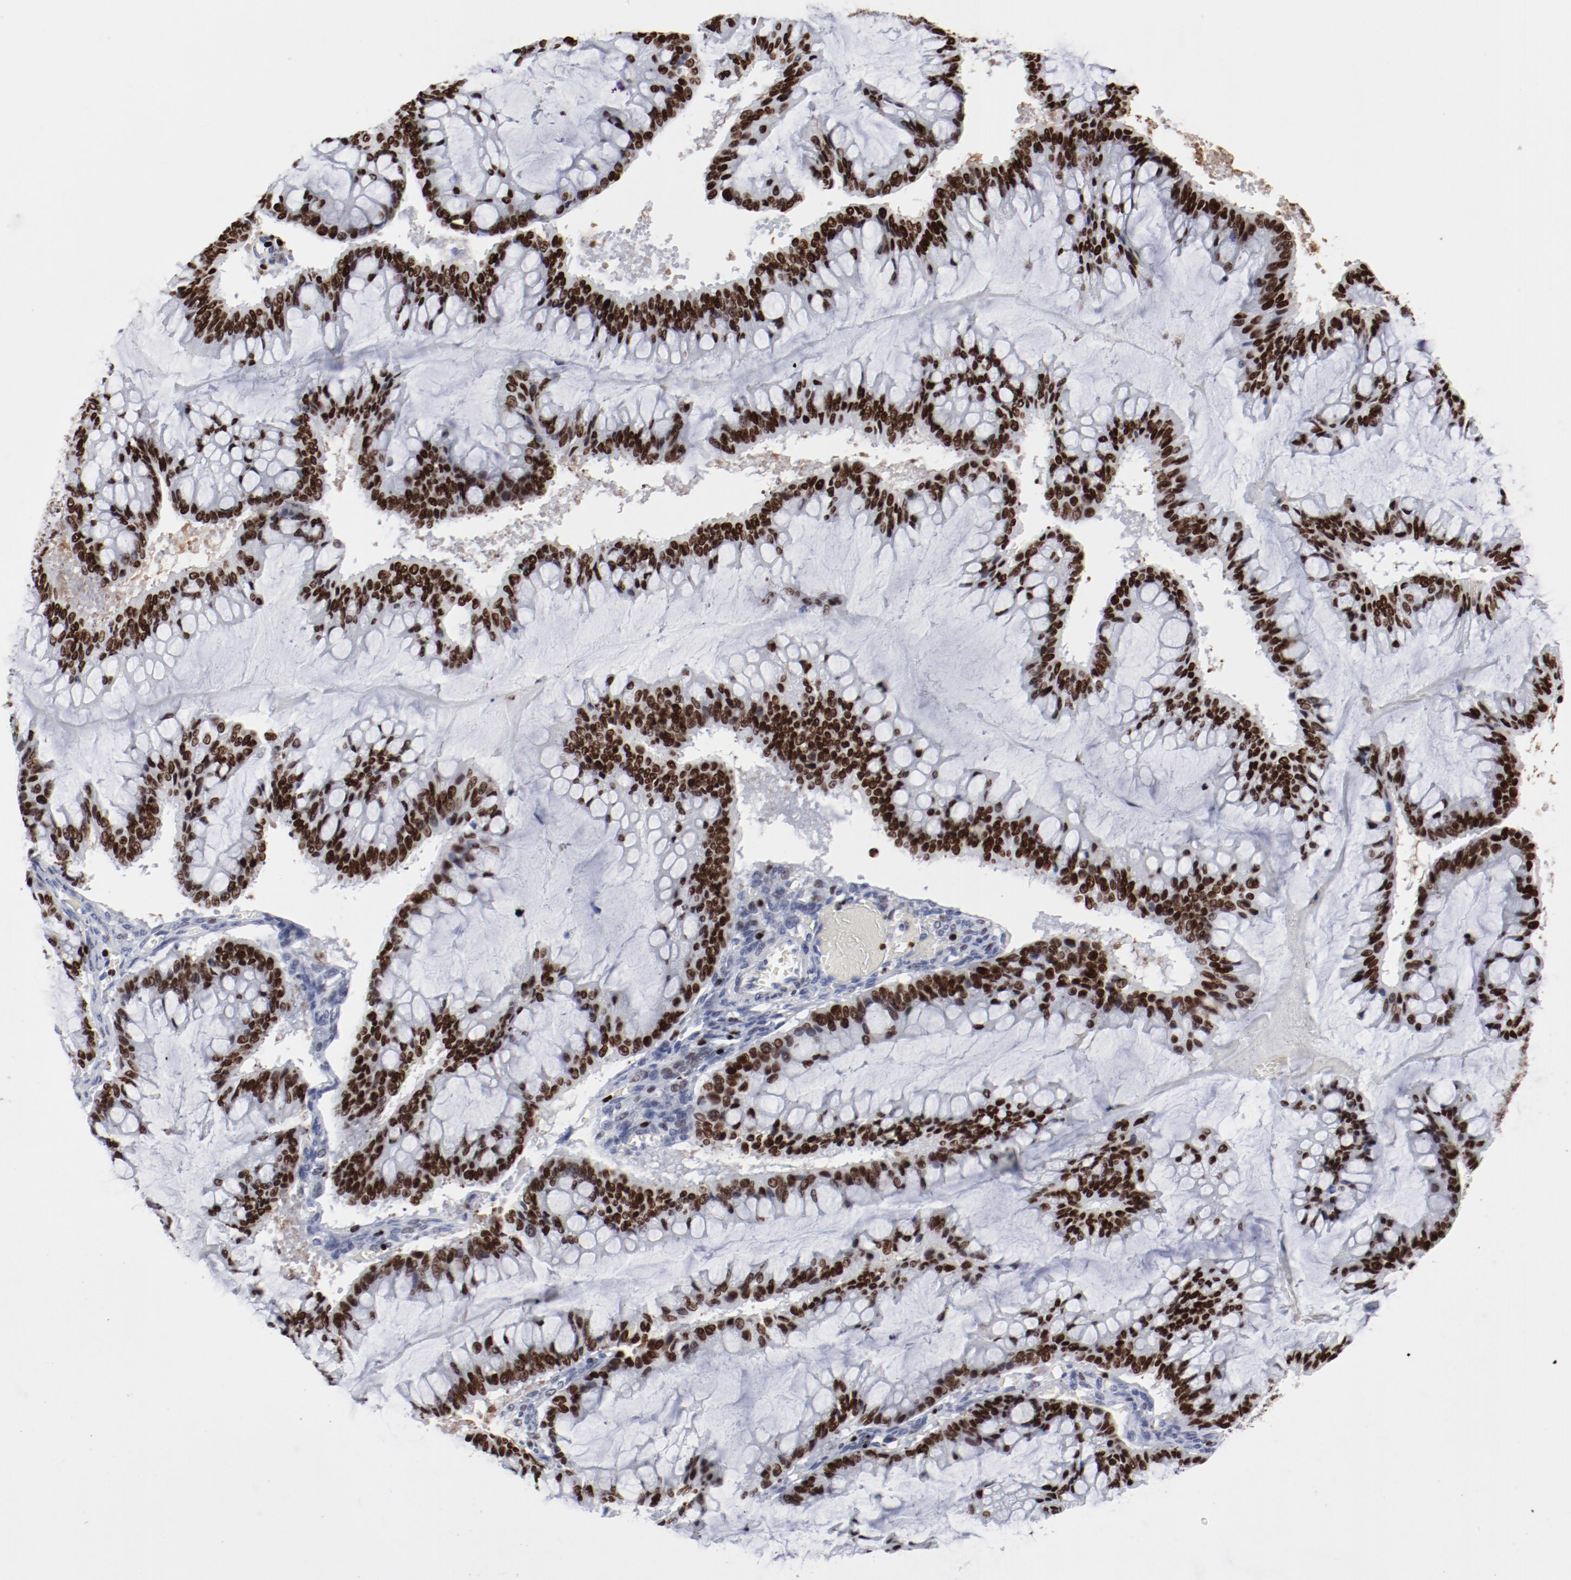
{"staining": {"intensity": "strong", "quantity": ">75%", "location": "nuclear"}, "tissue": "ovarian cancer", "cell_type": "Tumor cells", "image_type": "cancer", "snomed": [{"axis": "morphology", "description": "Cystadenocarcinoma, mucinous, NOS"}, {"axis": "topography", "description": "Ovary"}], "caption": "Ovarian cancer stained with a protein marker displays strong staining in tumor cells.", "gene": "SMARCC2", "patient": {"sex": "female", "age": 73}}